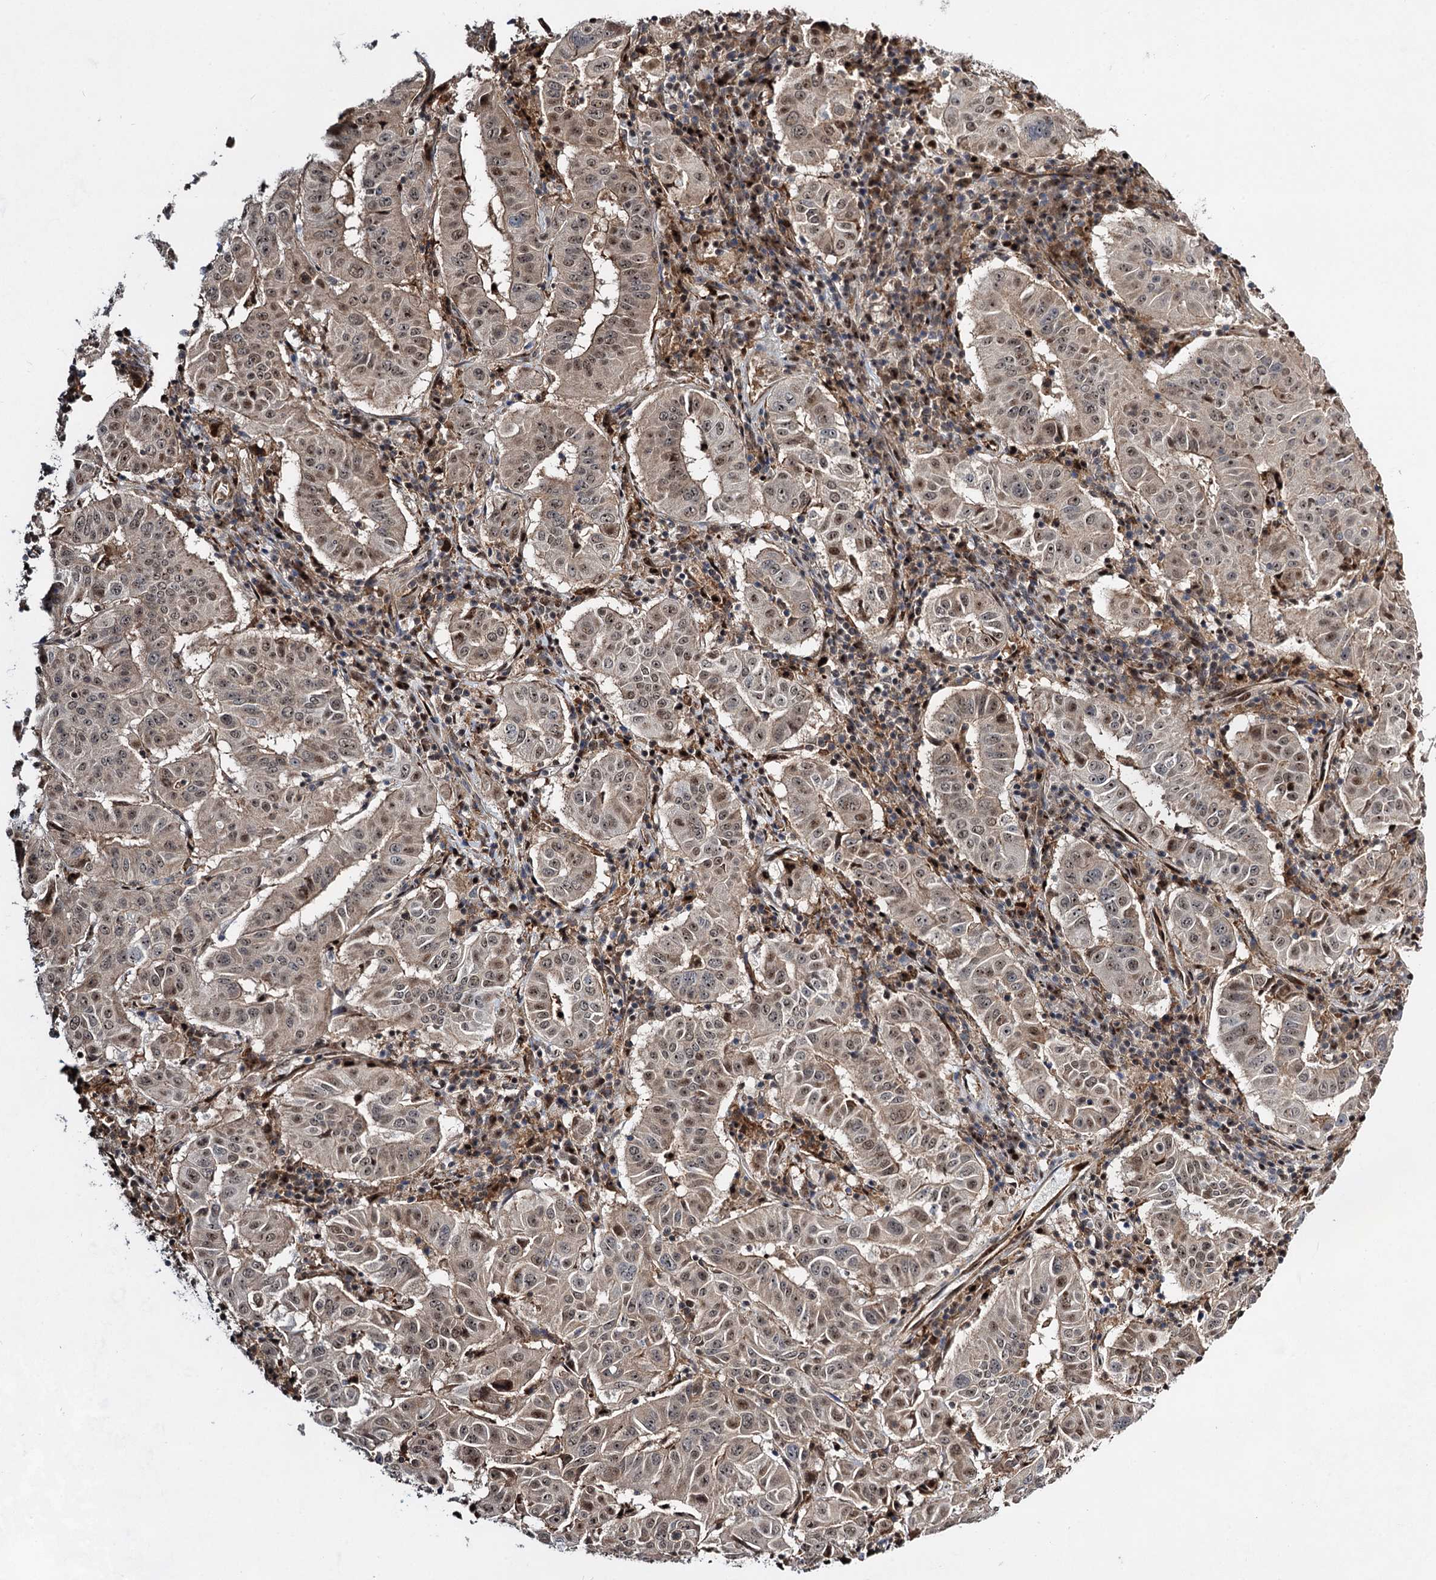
{"staining": {"intensity": "moderate", "quantity": ">75%", "location": "cytoplasmic/membranous,nuclear"}, "tissue": "pancreatic cancer", "cell_type": "Tumor cells", "image_type": "cancer", "snomed": [{"axis": "morphology", "description": "Adenocarcinoma, NOS"}, {"axis": "topography", "description": "Pancreas"}], "caption": "Adenocarcinoma (pancreatic) tissue demonstrates moderate cytoplasmic/membranous and nuclear staining in approximately >75% of tumor cells, visualized by immunohistochemistry.", "gene": "GPBP1", "patient": {"sex": "male", "age": 63}}